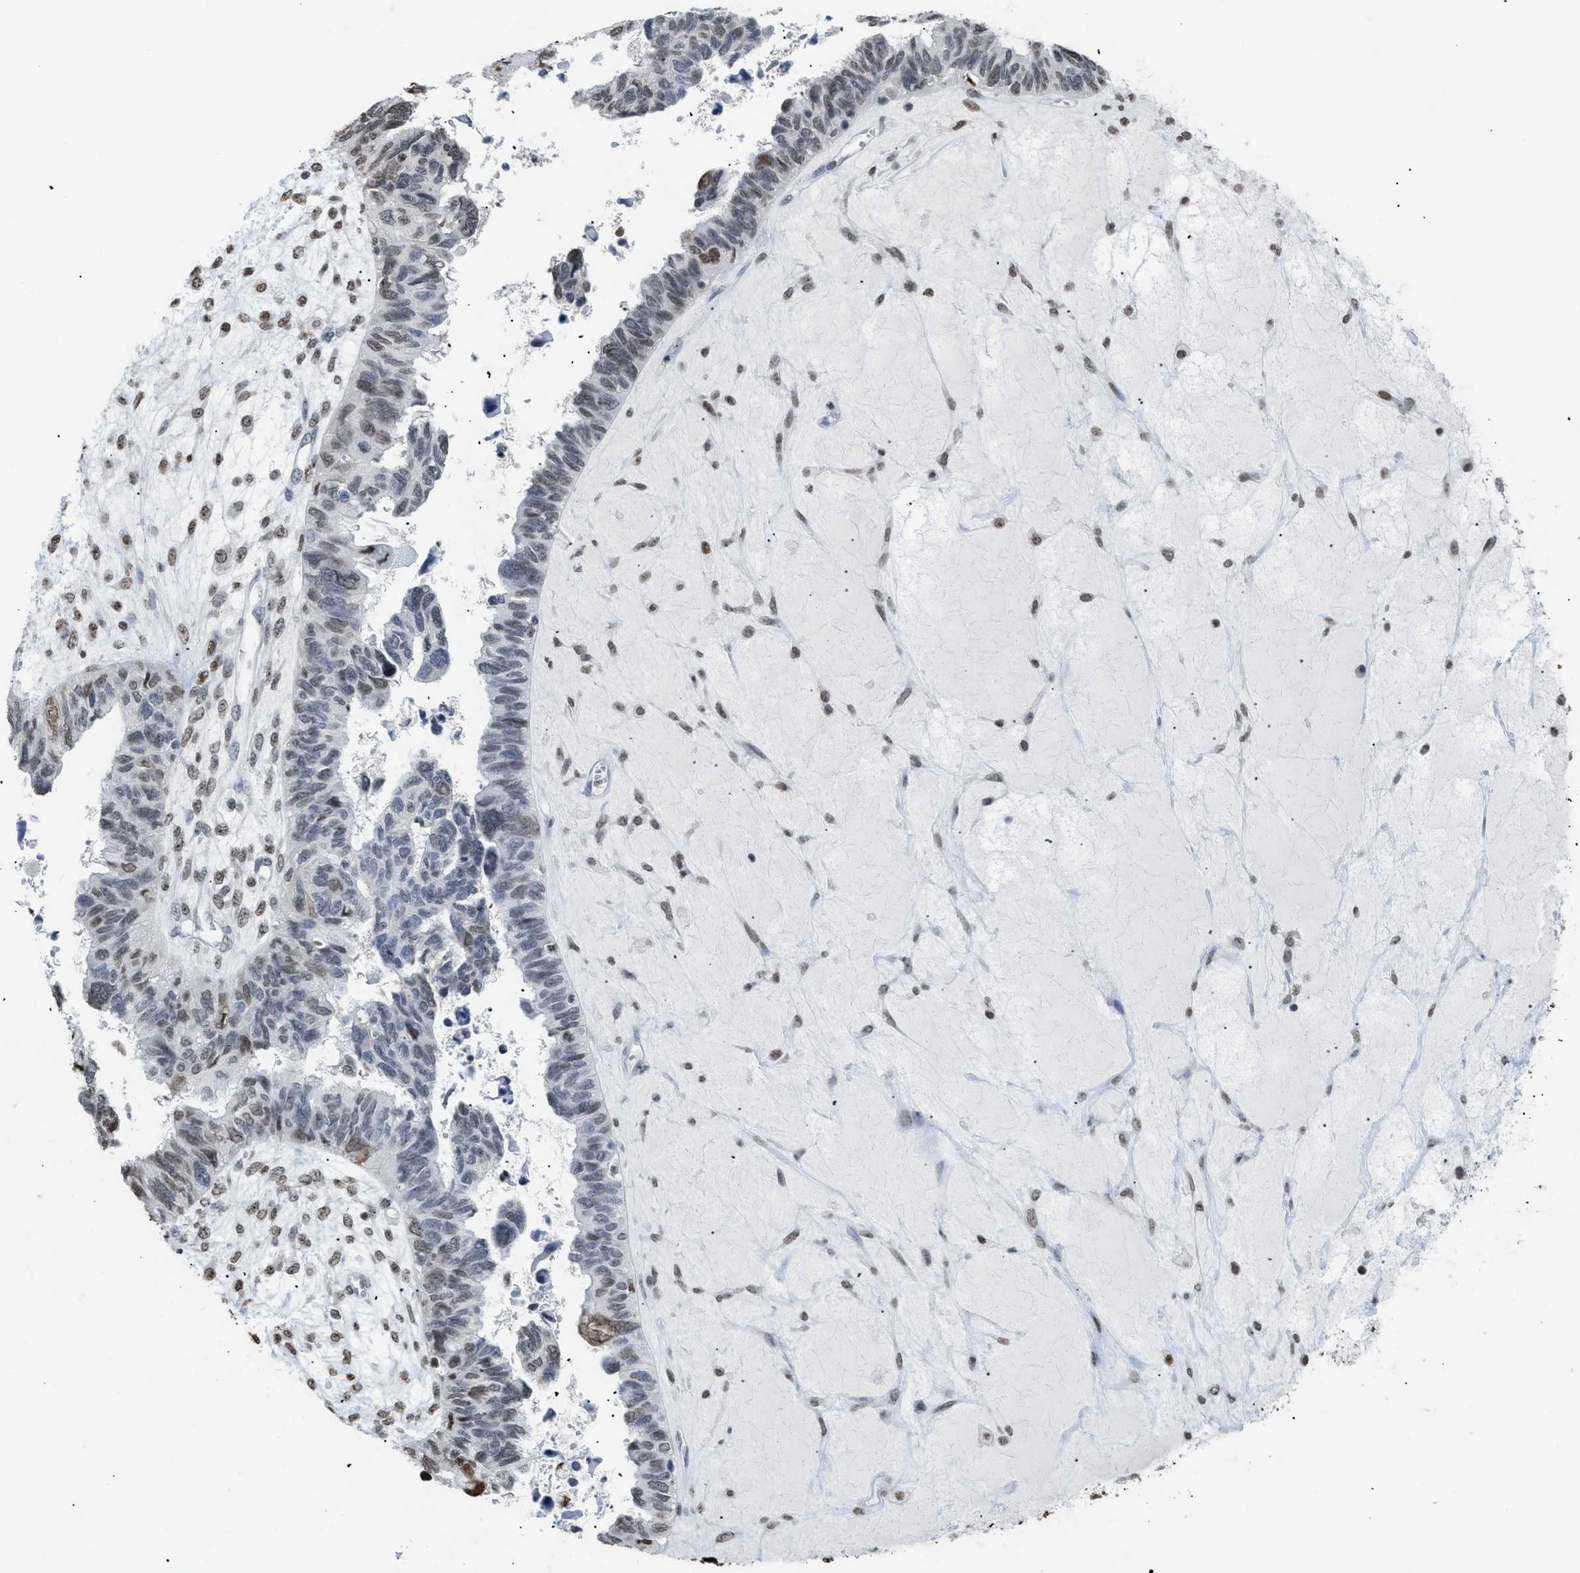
{"staining": {"intensity": "moderate", "quantity": "<25%", "location": "nuclear"}, "tissue": "ovarian cancer", "cell_type": "Tumor cells", "image_type": "cancer", "snomed": [{"axis": "morphology", "description": "Cystadenocarcinoma, serous, NOS"}, {"axis": "topography", "description": "Ovary"}], "caption": "The histopathology image exhibits immunohistochemical staining of ovarian serous cystadenocarcinoma. There is moderate nuclear expression is appreciated in approximately <25% of tumor cells. Nuclei are stained in blue.", "gene": "HMGN2", "patient": {"sex": "female", "age": 79}}